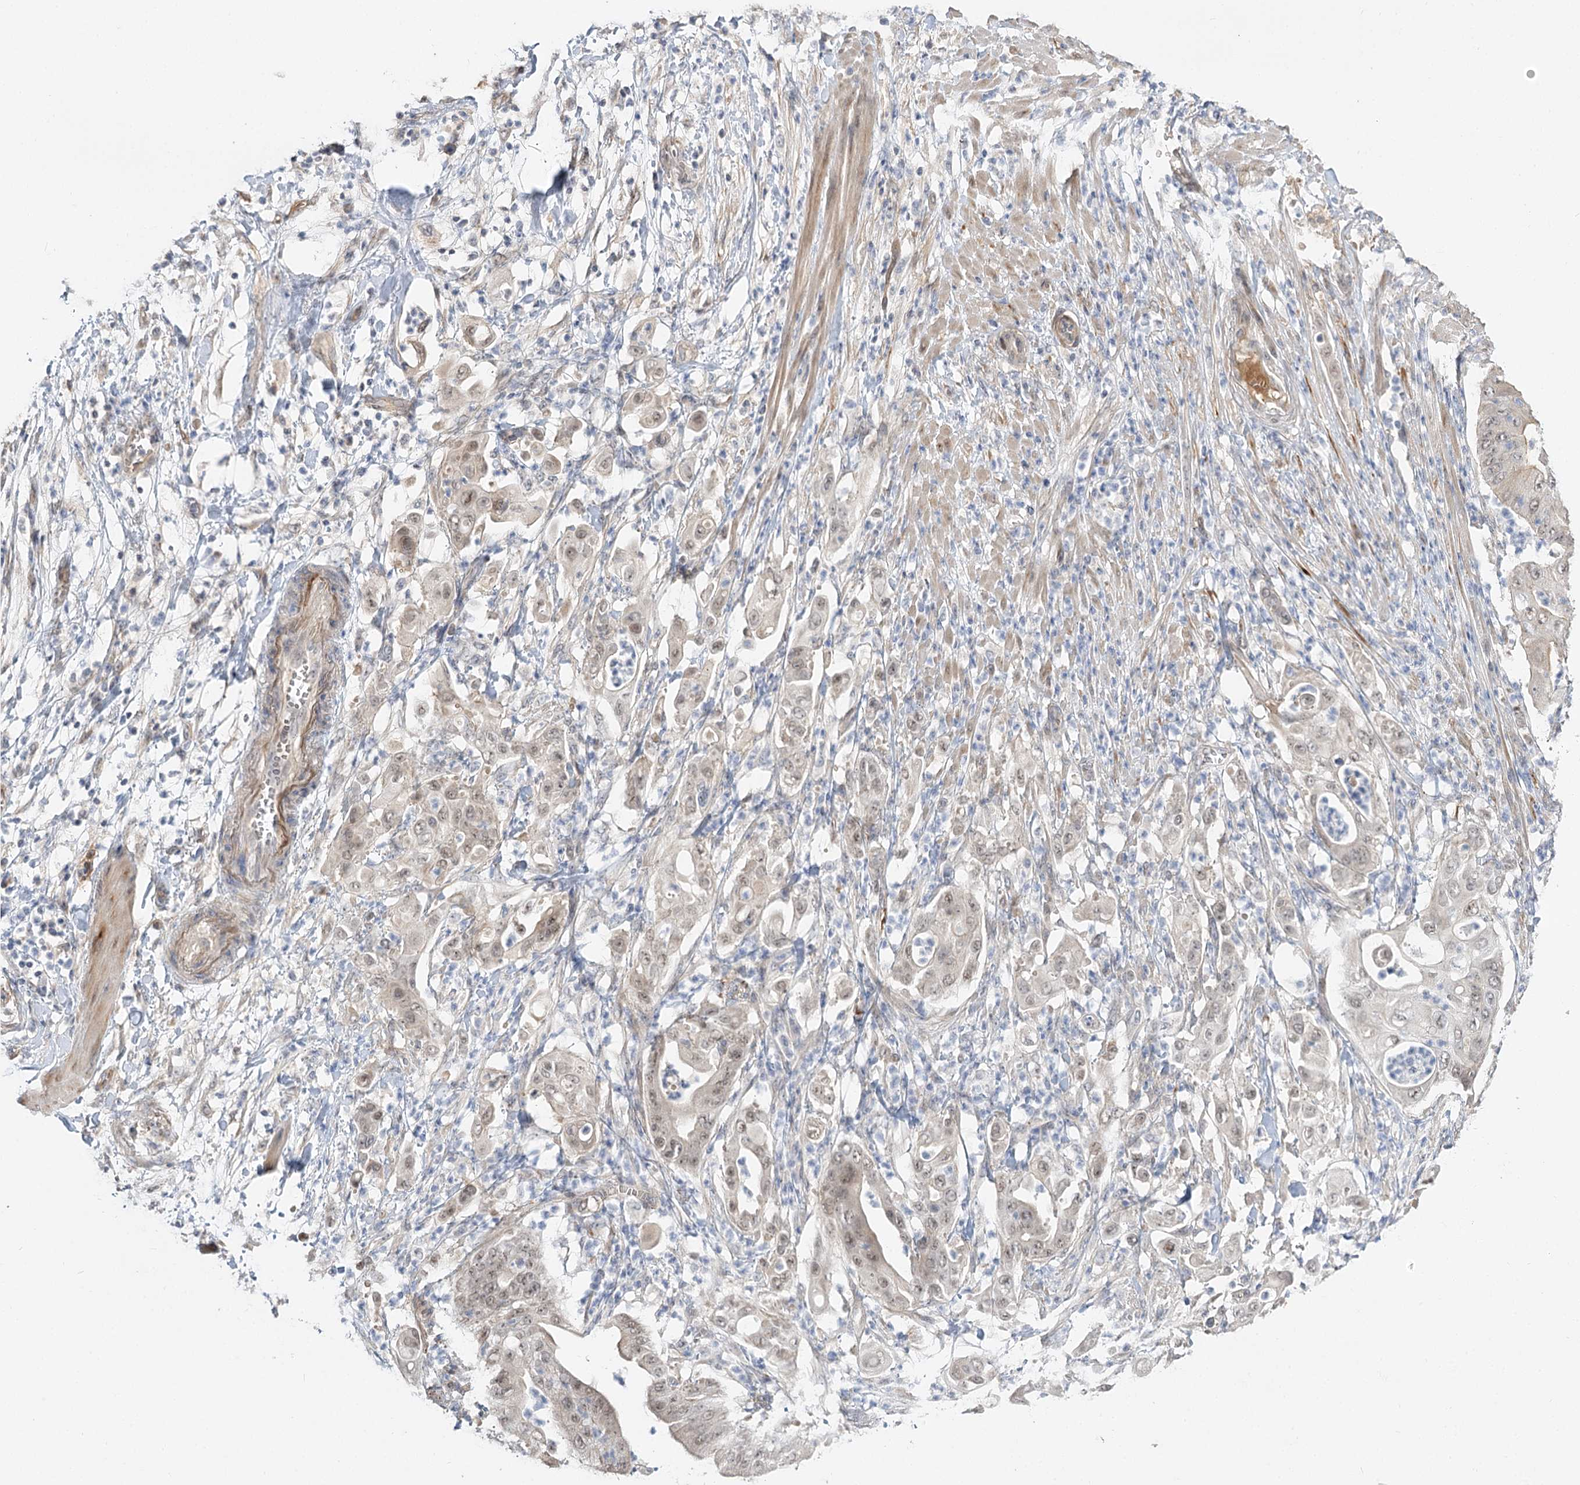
{"staining": {"intensity": "weak", "quantity": "<25%", "location": "cytoplasmic/membranous,nuclear"}, "tissue": "pancreatic cancer", "cell_type": "Tumor cells", "image_type": "cancer", "snomed": [{"axis": "morphology", "description": "Adenocarcinoma, NOS"}, {"axis": "topography", "description": "Pancreas"}], "caption": "Human adenocarcinoma (pancreatic) stained for a protein using IHC displays no staining in tumor cells.", "gene": "GUCY2C", "patient": {"sex": "female", "age": 77}}